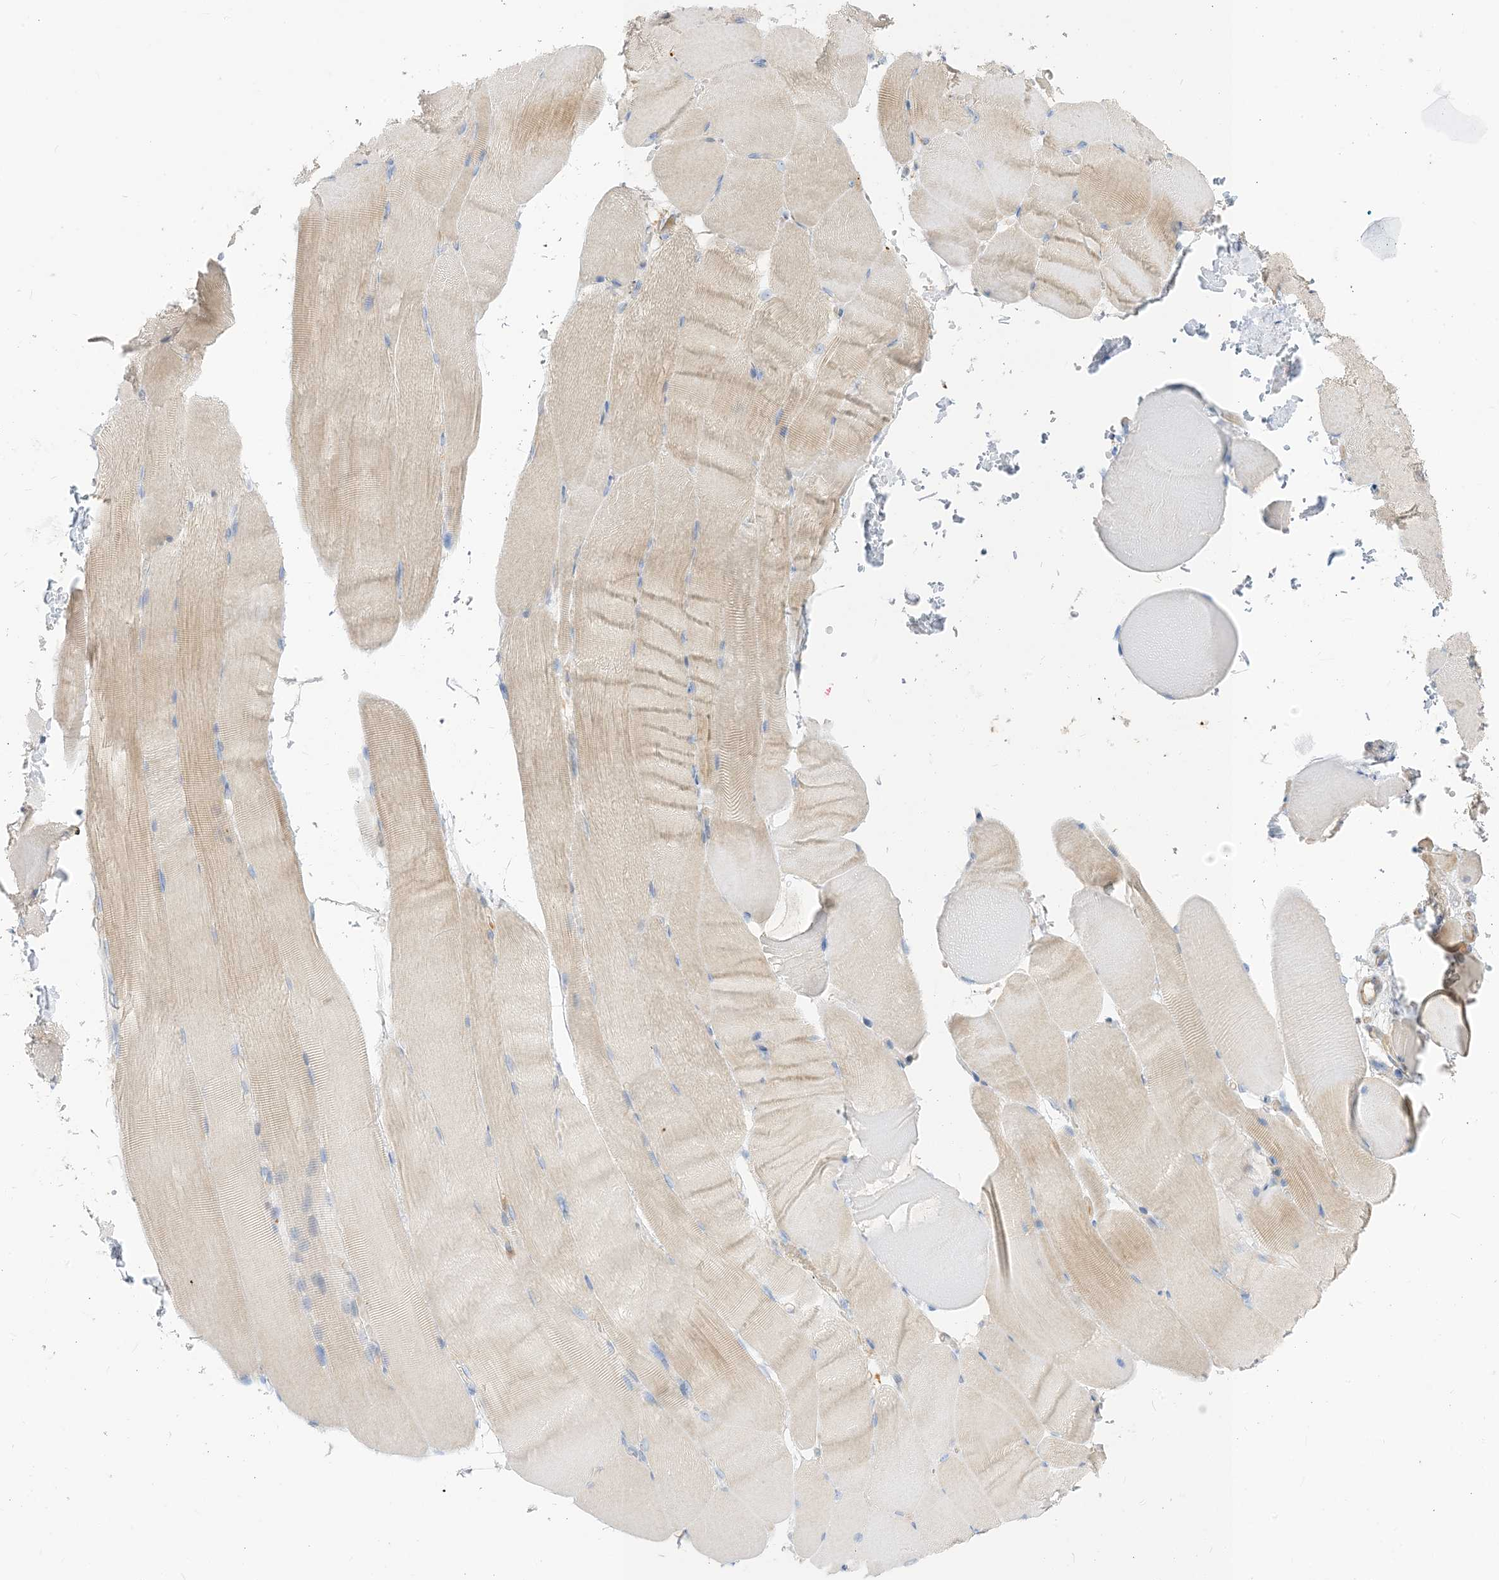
{"staining": {"intensity": "weak", "quantity": "<25%", "location": "cytoplasmic/membranous"}, "tissue": "skeletal muscle", "cell_type": "Myocytes", "image_type": "normal", "snomed": [{"axis": "morphology", "description": "Normal tissue, NOS"}, {"axis": "topography", "description": "Skeletal muscle"}, {"axis": "topography", "description": "Parathyroid gland"}], "caption": "Immunohistochemistry (IHC) photomicrograph of unremarkable skeletal muscle stained for a protein (brown), which reveals no positivity in myocytes.", "gene": "NAGK", "patient": {"sex": "female", "age": 37}}